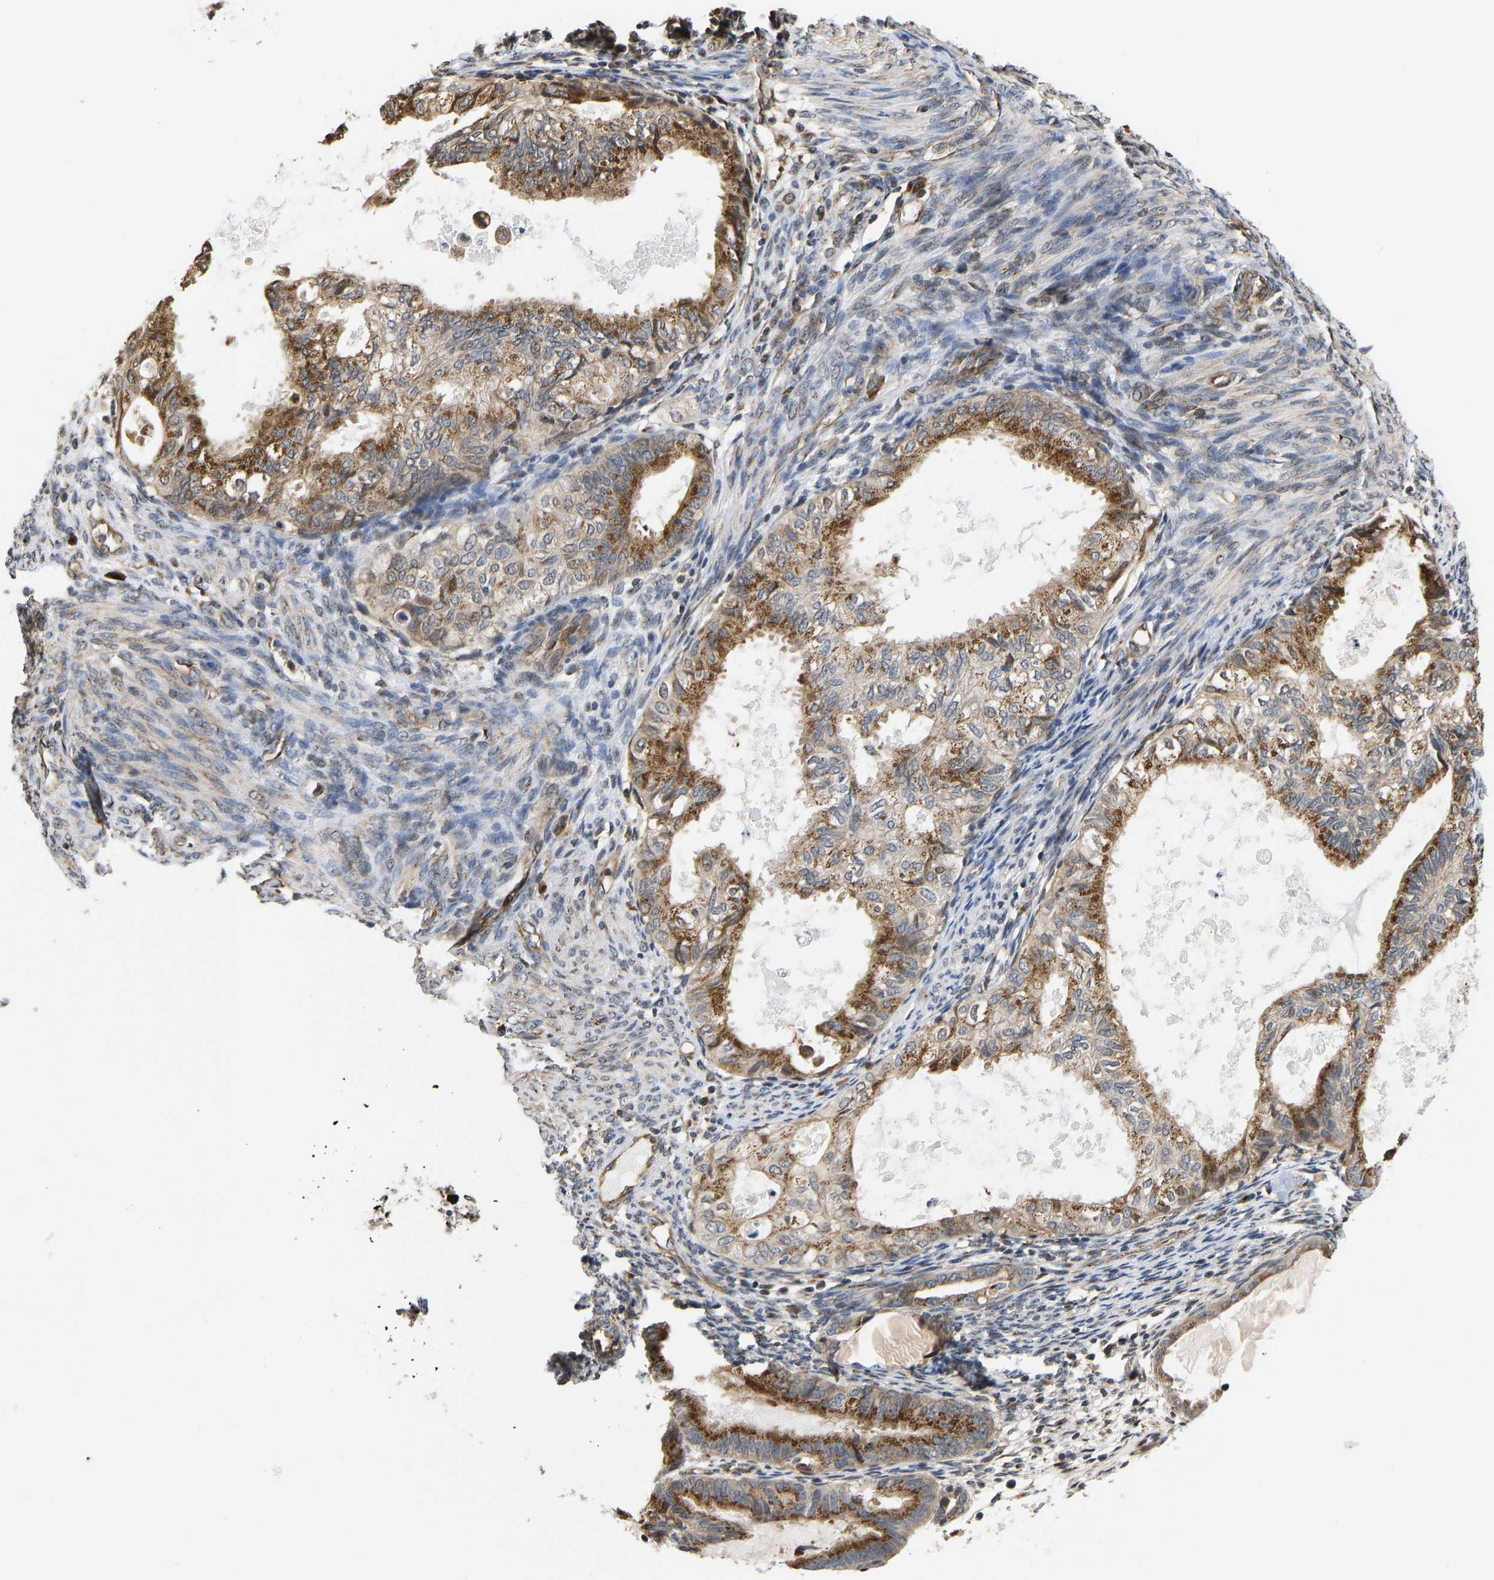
{"staining": {"intensity": "moderate", "quantity": ">75%", "location": "cytoplasmic/membranous"}, "tissue": "cervical cancer", "cell_type": "Tumor cells", "image_type": "cancer", "snomed": [{"axis": "morphology", "description": "Normal tissue, NOS"}, {"axis": "morphology", "description": "Adenocarcinoma, NOS"}, {"axis": "topography", "description": "Cervix"}, {"axis": "topography", "description": "Endometrium"}], "caption": "The micrograph shows immunohistochemical staining of cervical cancer. There is moderate cytoplasmic/membranous staining is identified in about >75% of tumor cells.", "gene": "YIPF4", "patient": {"sex": "female", "age": 86}}